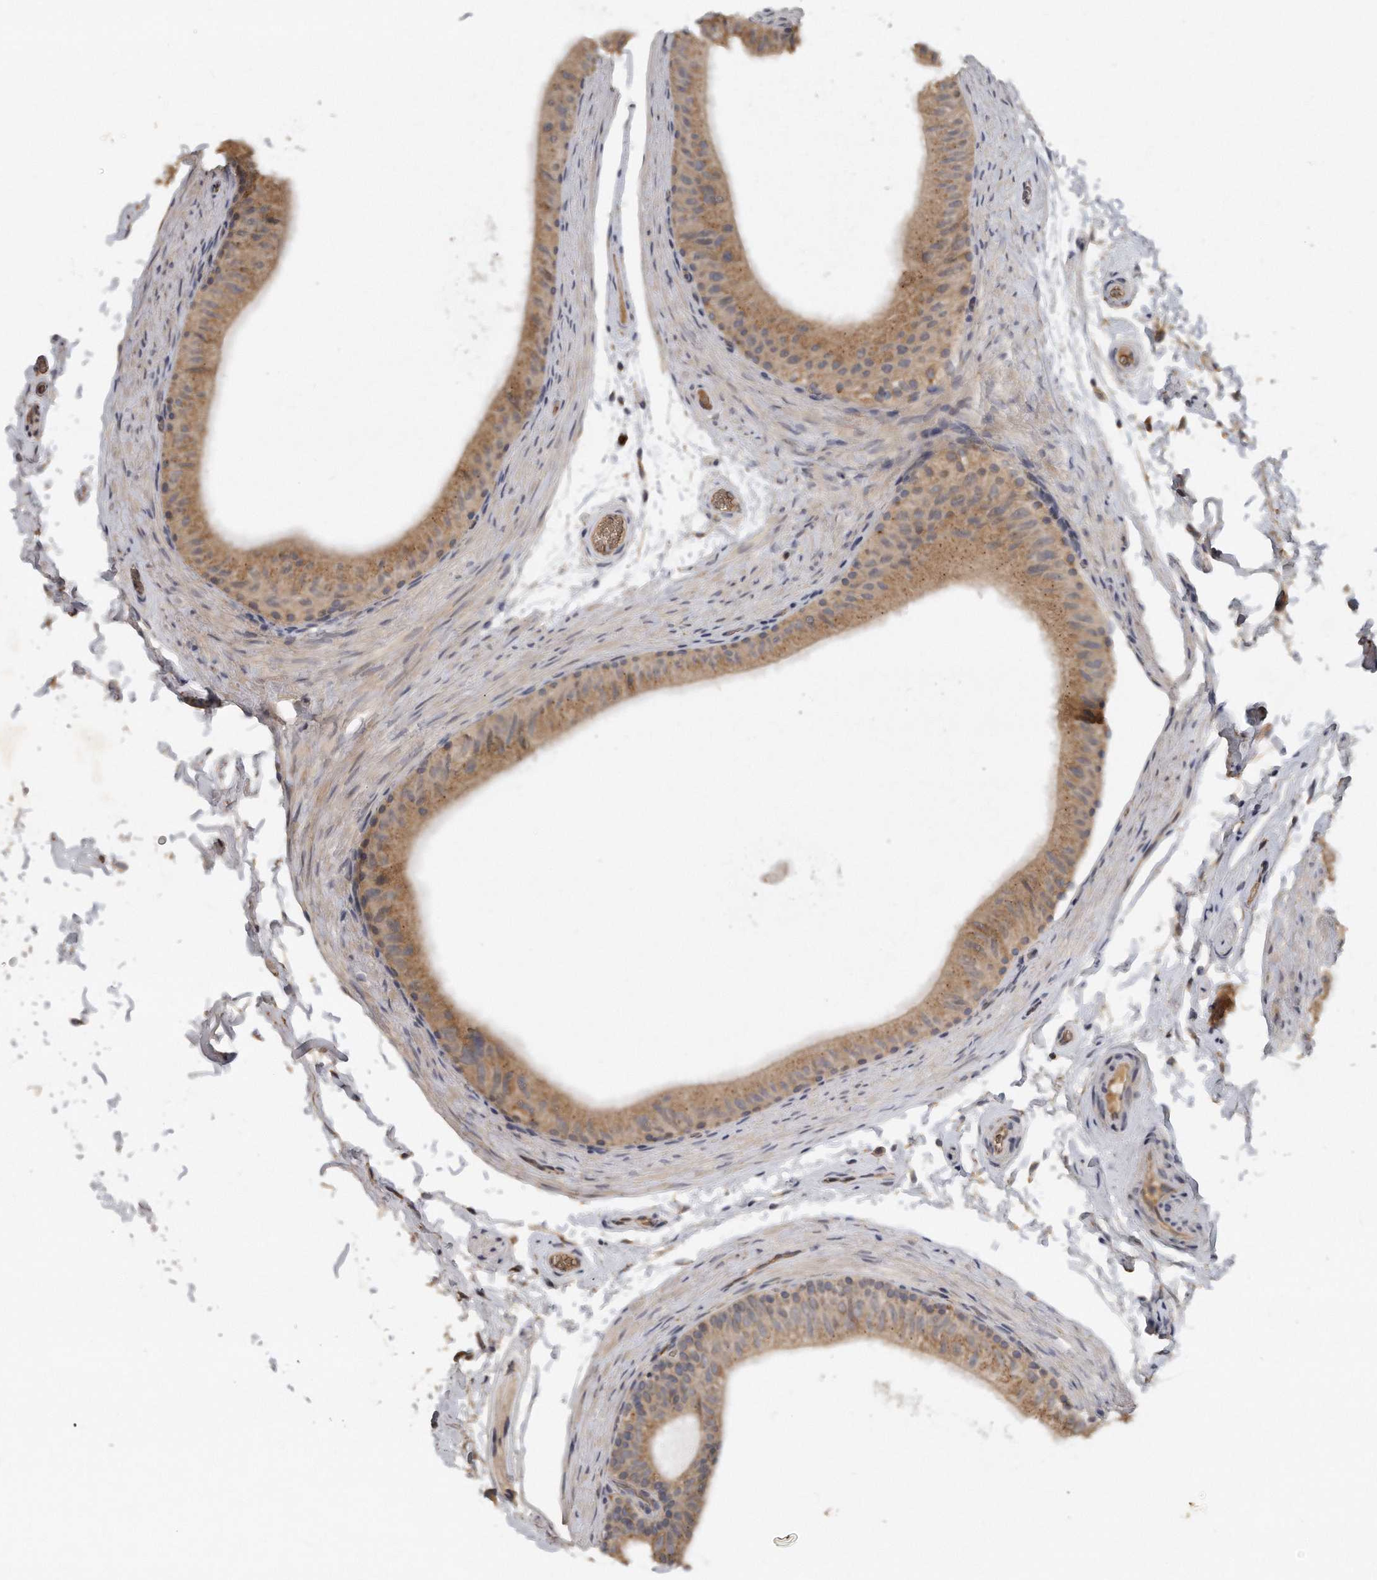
{"staining": {"intensity": "moderate", "quantity": ">75%", "location": "cytoplasmic/membranous"}, "tissue": "epididymis", "cell_type": "Glandular cells", "image_type": "normal", "snomed": [{"axis": "morphology", "description": "Normal tissue, NOS"}, {"axis": "topography", "description": "Epididymis"}], "caption": "Epididymis stained with DAB (3,3'-diaminobenzidine) IHC displays medium levels of moderate cytoplasmic/membranous positivity in approximately >75% of glandular cells.", "gene": "TRAPPC14", "patient": {"sex": "male", "age": 49}}